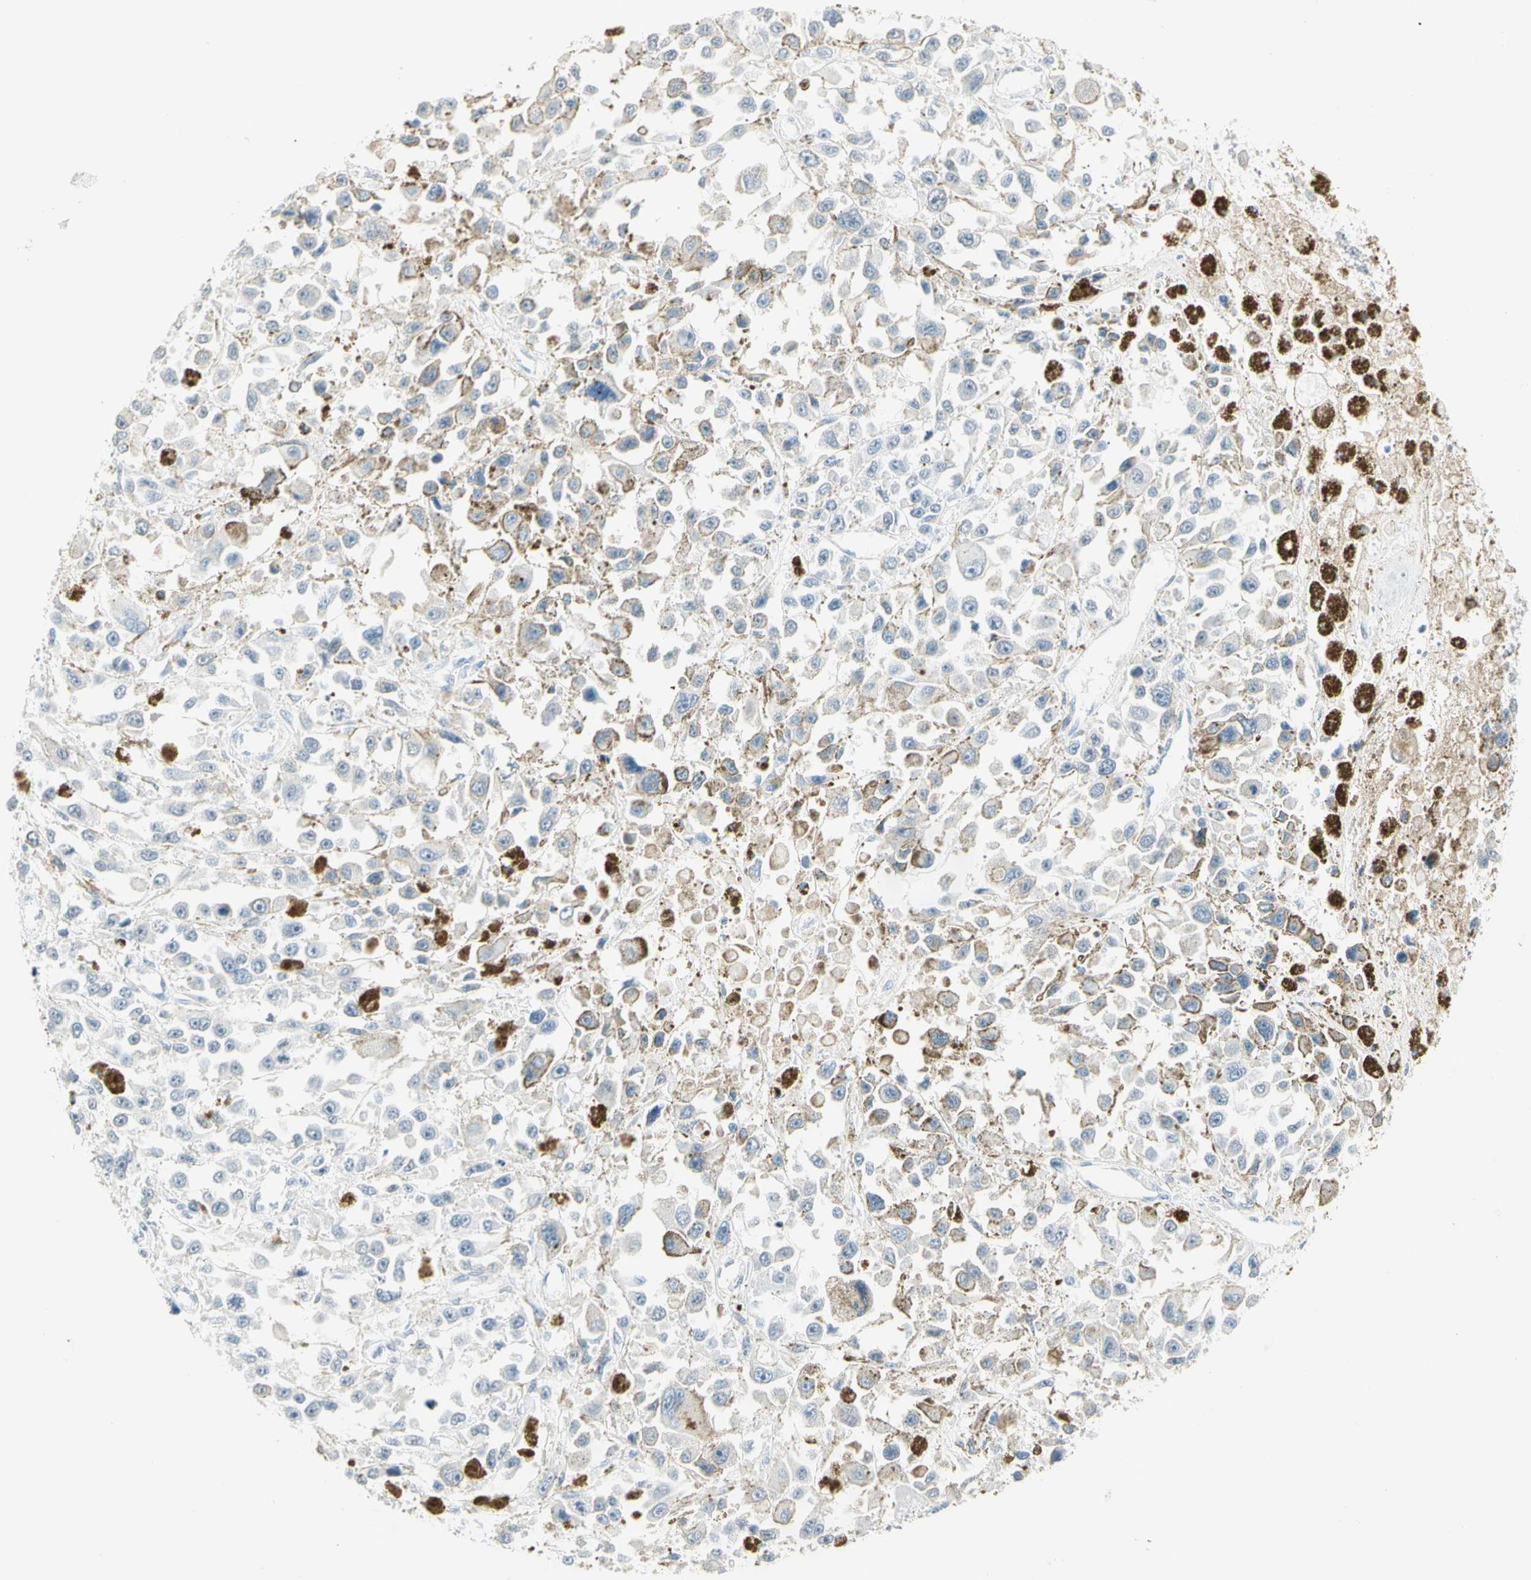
{"staining": {"intensity": "negative", "quantity": "none", "location": "none"}, "tissue": "melanoma", "cell_type": "Tumor cells", "image_type": "cancer", "snomed": [{"axis": "morphology", "description": "Malignant melanoma, Metastatic site"}, {"axis": "topography", "description": "Lymph node"}], "caption": "Immunohistochemistry image of malignant melanoma (metastatic site) stained for a protein (brown), which demonstrates no expression in tumor cells. (Brightfield microscopy of DAB IHC at high magnification).", "gene": "MLLT10", "patient": {"sex": "male", "age": 59}}